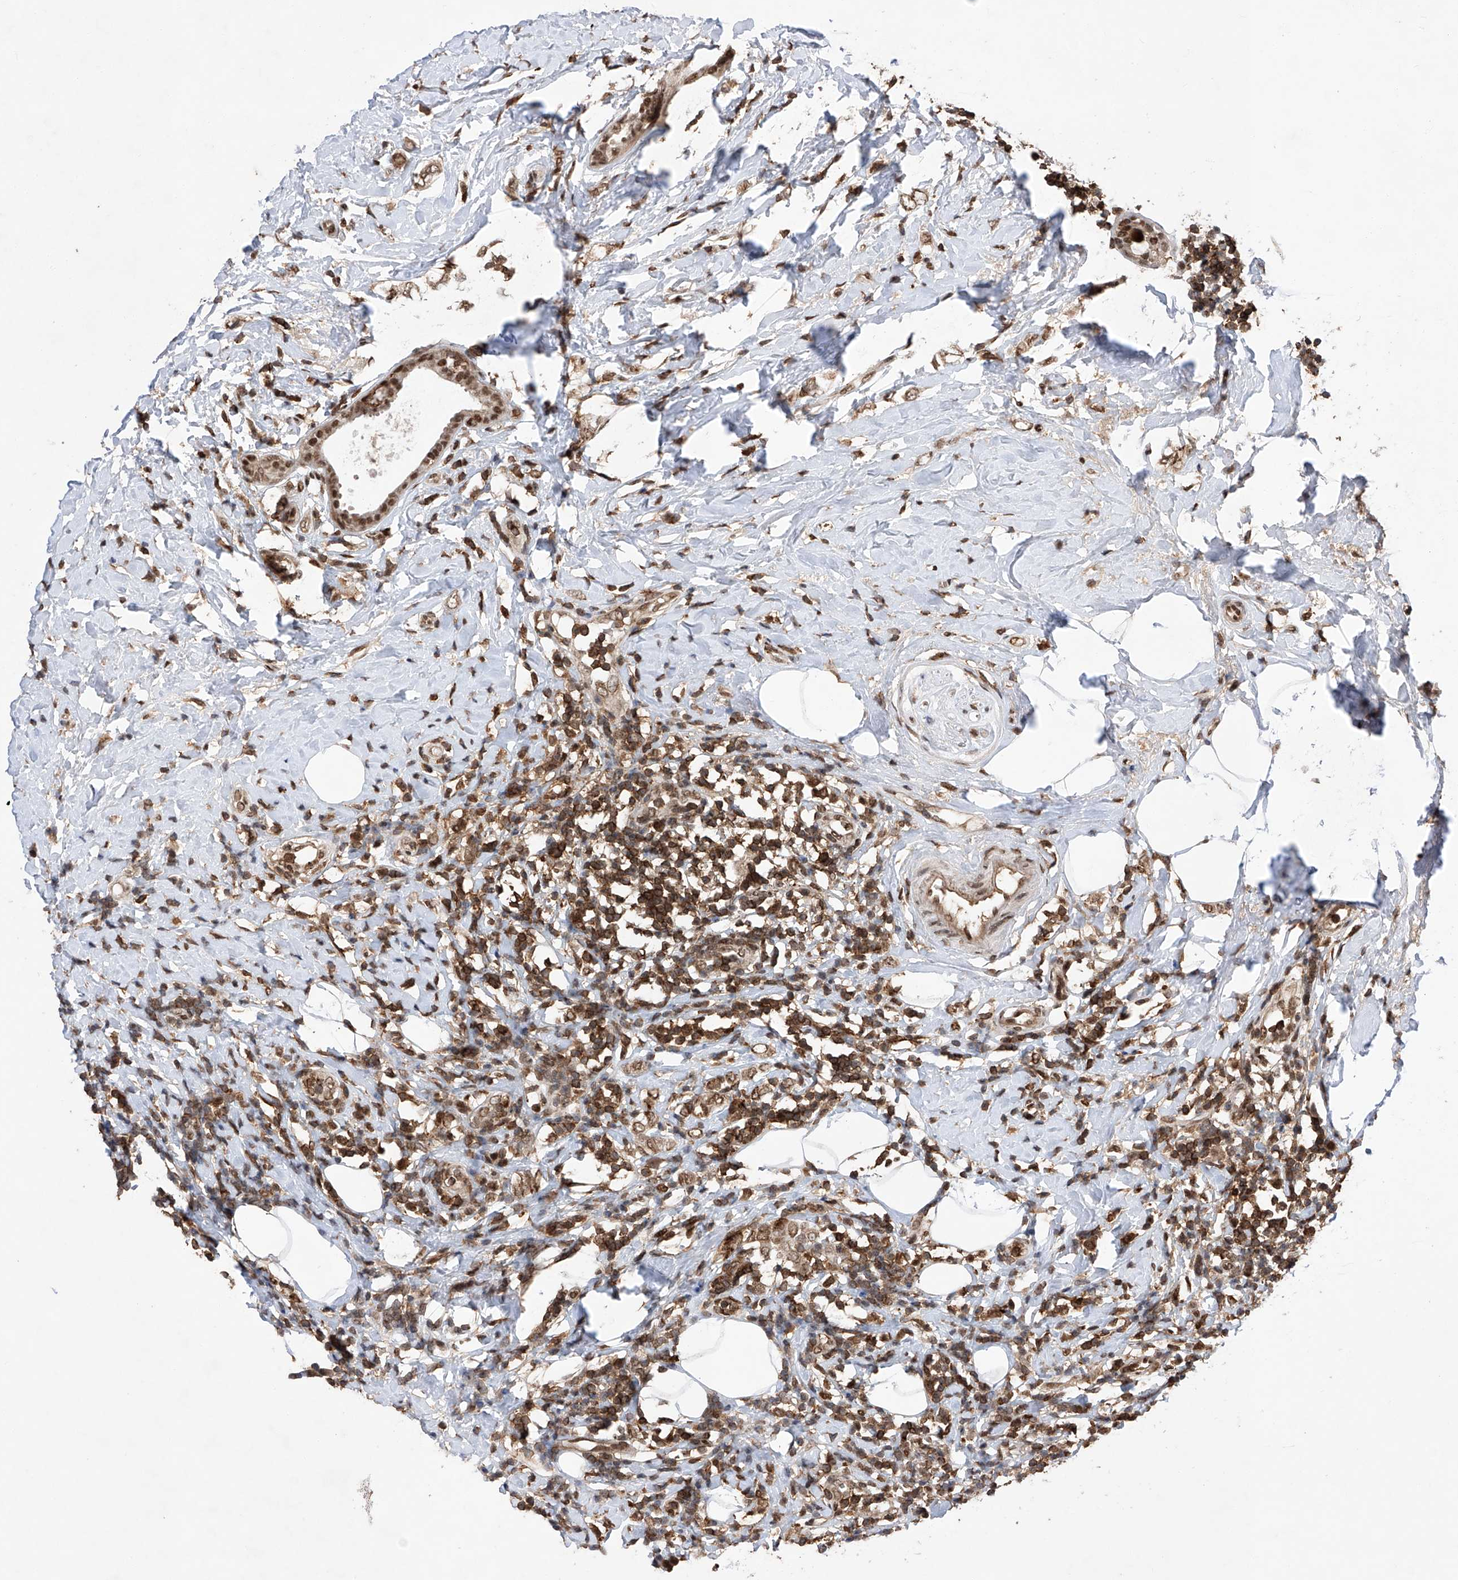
{"staining": {"intensity": "moderate", "quantity": ">75%", "location": "nuclear"}, "tissue": "breast cancer", "cell_type": "Tumor cells", "image_type": "cancer", "snomed": [{"axis": "morphology", "description": "Lobular carcinoma"}, {"axis": "topography", "description": "Breast"}], "caption": "Tumor cells demonstrate medium levels of moderate nuclear staining in about >75% of cells in human breast cancer.", "gene": "ZNF280D", "patient": {"sex": "female", "age": 47}}